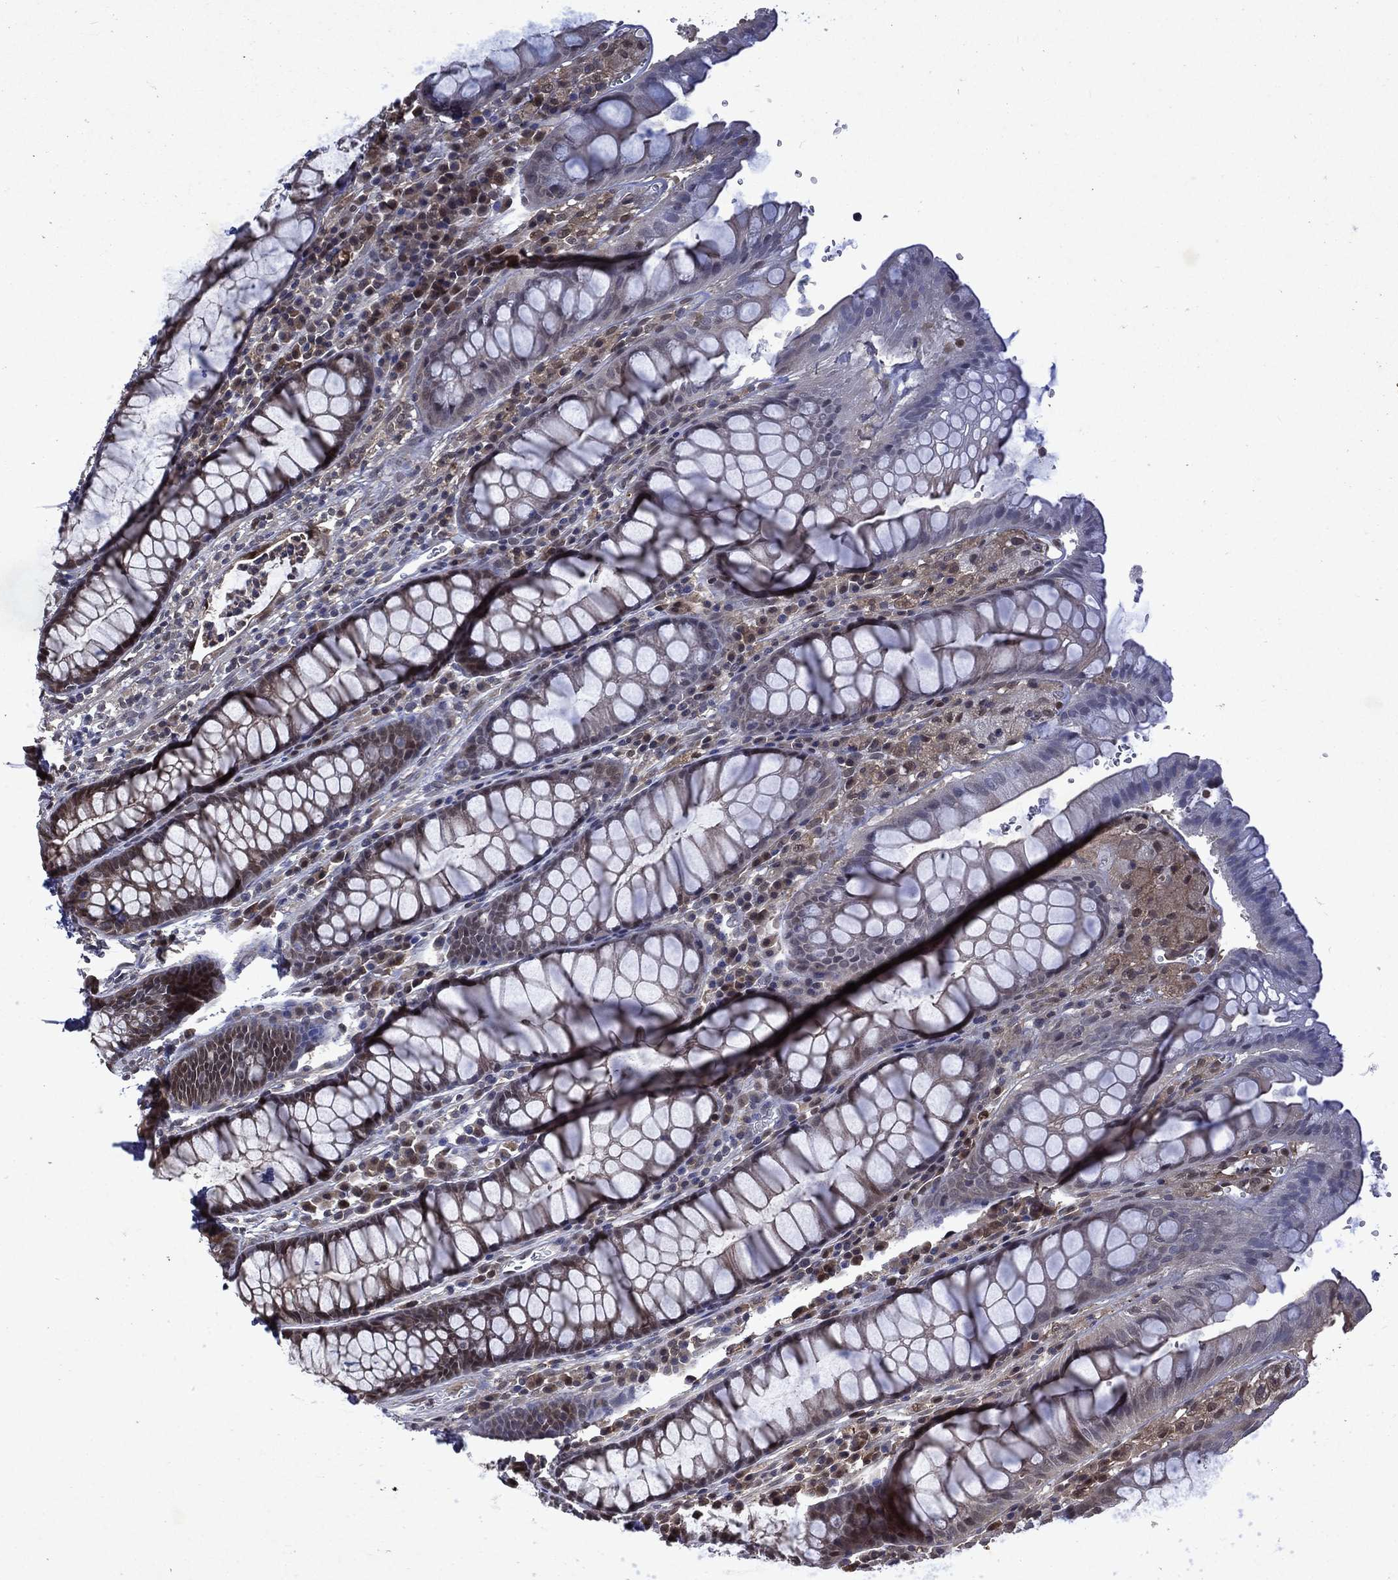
{"staining": {"intensity": "moderate", "quantity": "<25%", "location": "cytoplasmic/membranous,nuclear"}, "tissue": "rectum", "cell_type": "Glandular cells", "image_type": "normal", "snomed": [{"axis": "morphology", "description": "Normal tissue, NOS"}, {"axis": "topography", "description": "Rectum"}], "caption": "This photomicrograph displays immunohistochemistry staining of benign human rectum, with low moderate cytoplasmic/membranous,nuclear staining in about <25% of glandular cells.", "gene": "MTAP", "patient": {"sex": "female", "age": 68}}